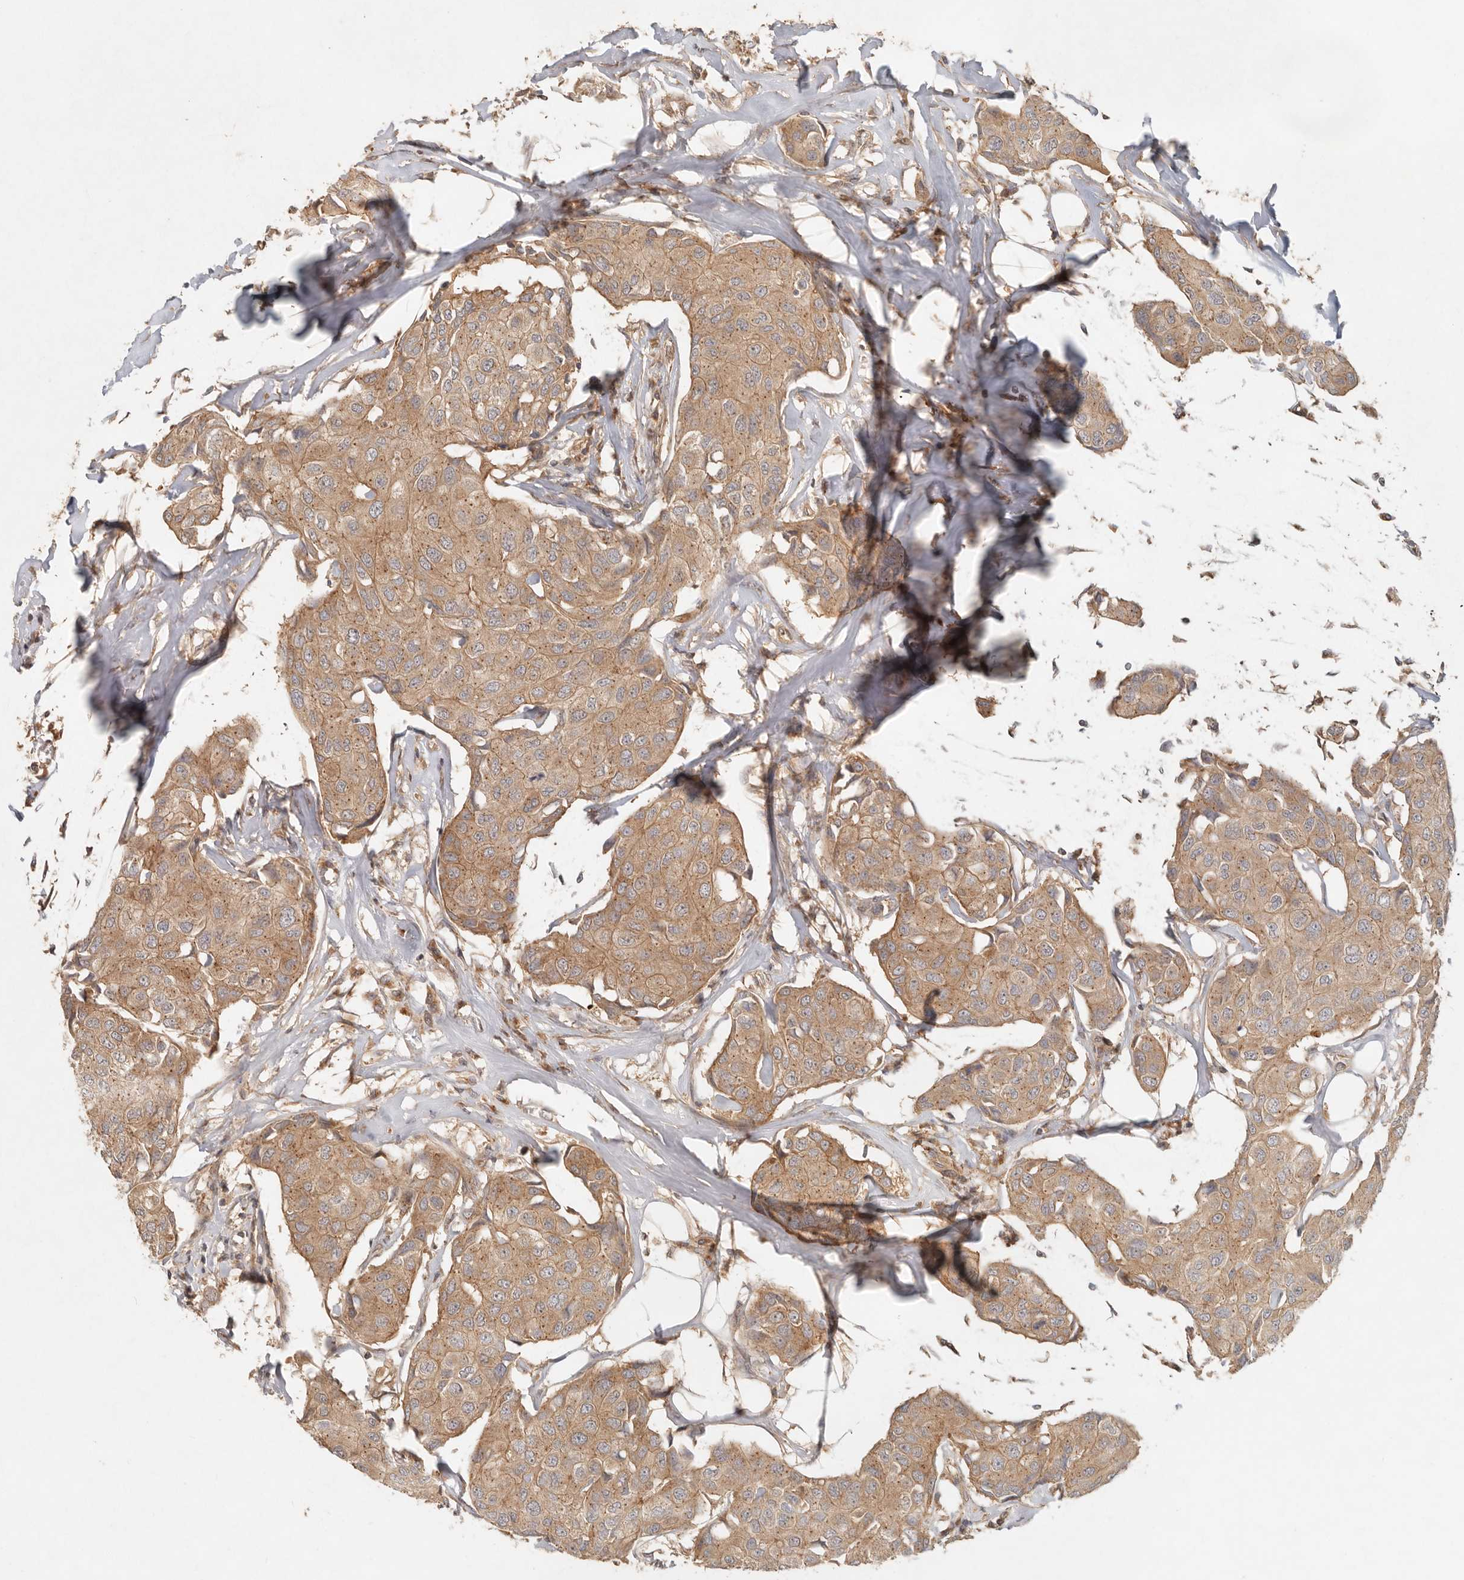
{"staining": {"intensity": "moderate", "quantity": ">75%", "location": "cytoplasmic/membranous"}, "tissue": "breast cancer", "cell_type": "Tumor cells", "image_type": "cancer", "snomed": [{"axis": "morphology", "description": "Duct carcinoma"}, {"axis": "topography", "description": "Breast"}], "caption": "An immunohistochemistry (IHC) photomicrograph of neoplastic tissue is shown. Protein staining in brown shows moderate cytoplasmic/membranous positivity in breast cancer (invasive ductal carcinoma) within tumor cells. Nuclei are stained in blue.", "gene": "HECTD3", "patient": {"sex": "female", "age": 80}}